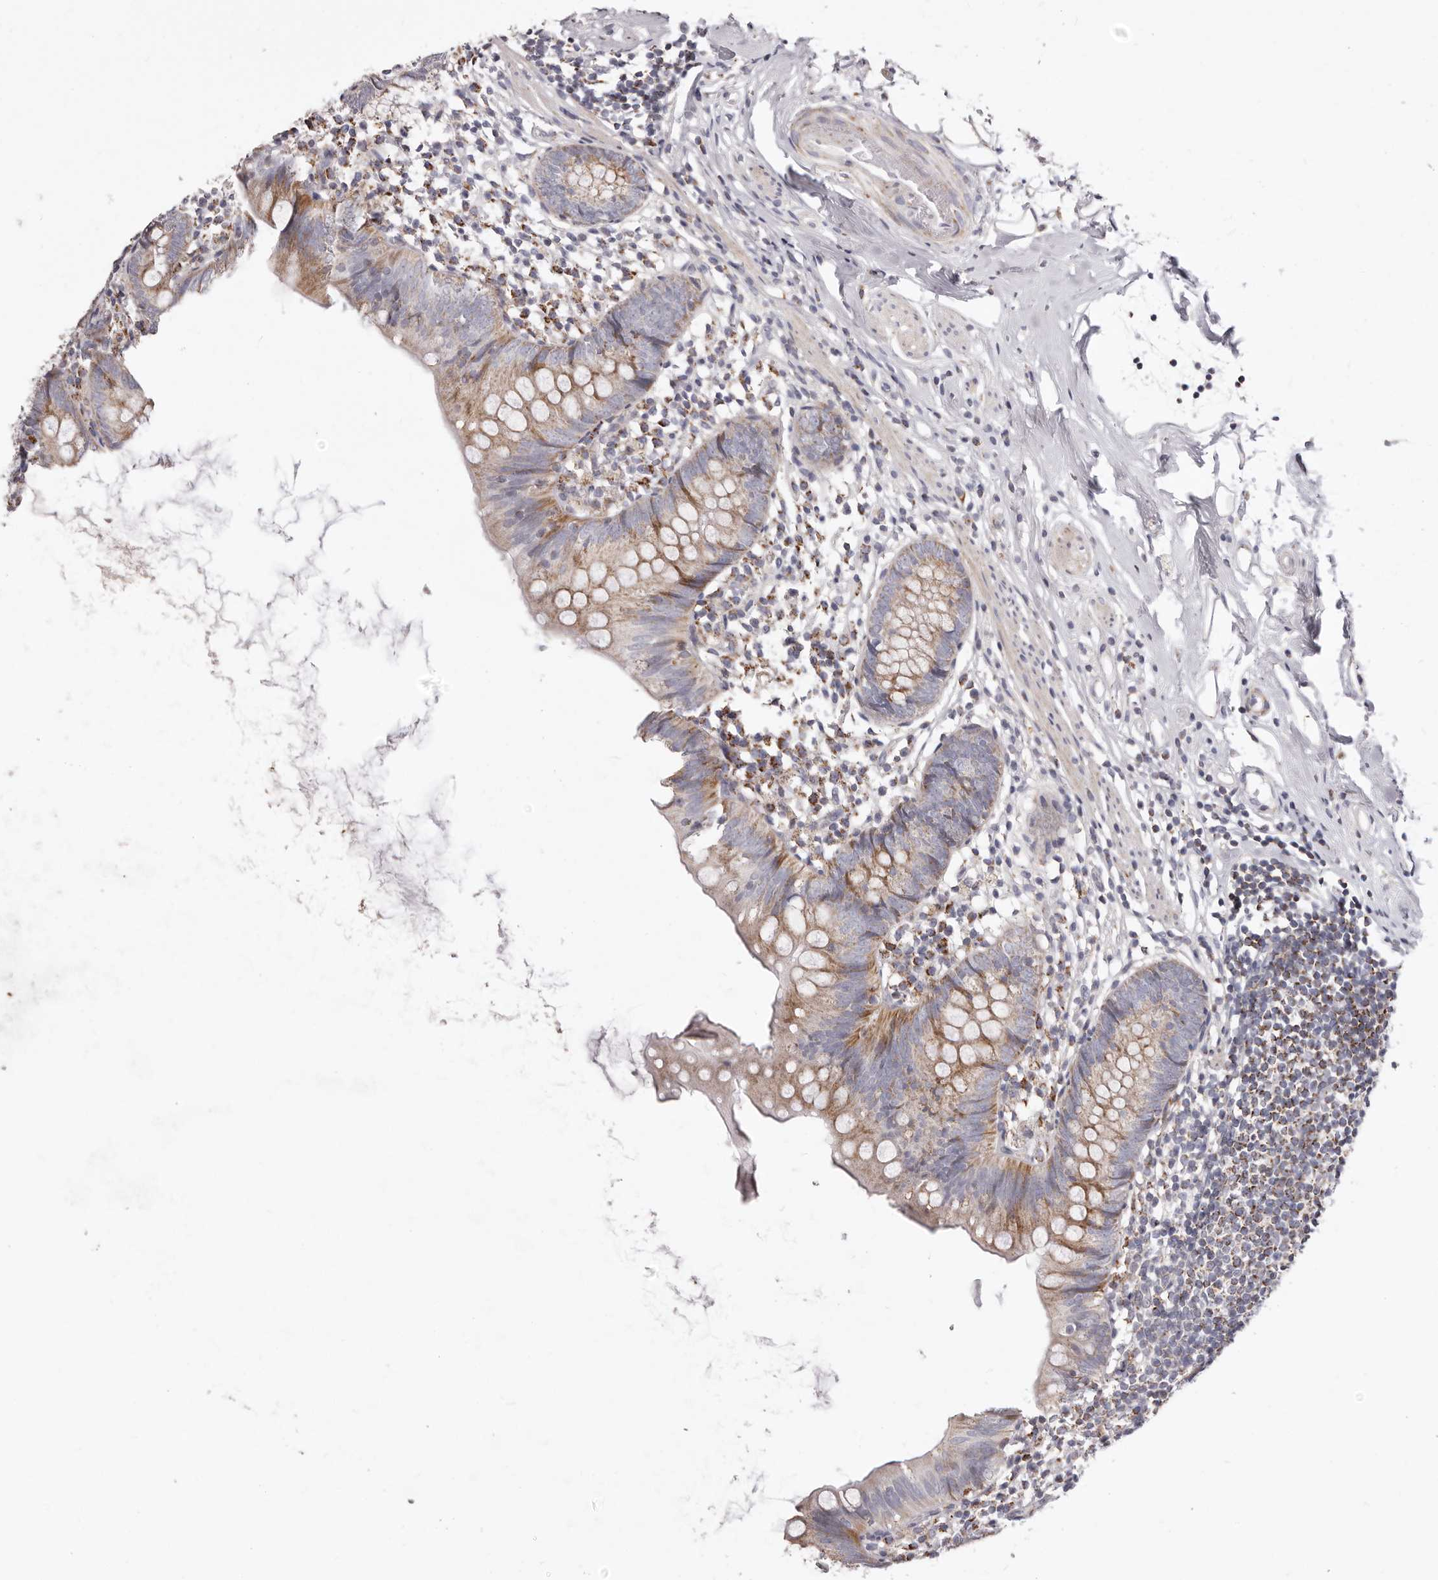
{"staining": {"intensity": "moderate", "quantity": ">75%", "location": "cytoplasmic/membranous"}, "tissue": "appendix", "cell_type": "Glandular cells", "image_type": "normal", "snomed": [{"axis": "morphology", "description": "Normal tissue, NOS"}, {"axis": "topography", "description": "Appendix"}], "caption": "Approximately >75% of glandular cells in normal appendix display moderate cytoplasmic/membranous protein positivity as visualized by brown immunohistochemical staining.", "gene": "PRMT2", "patient": {"sex": "female", "age": 62}}